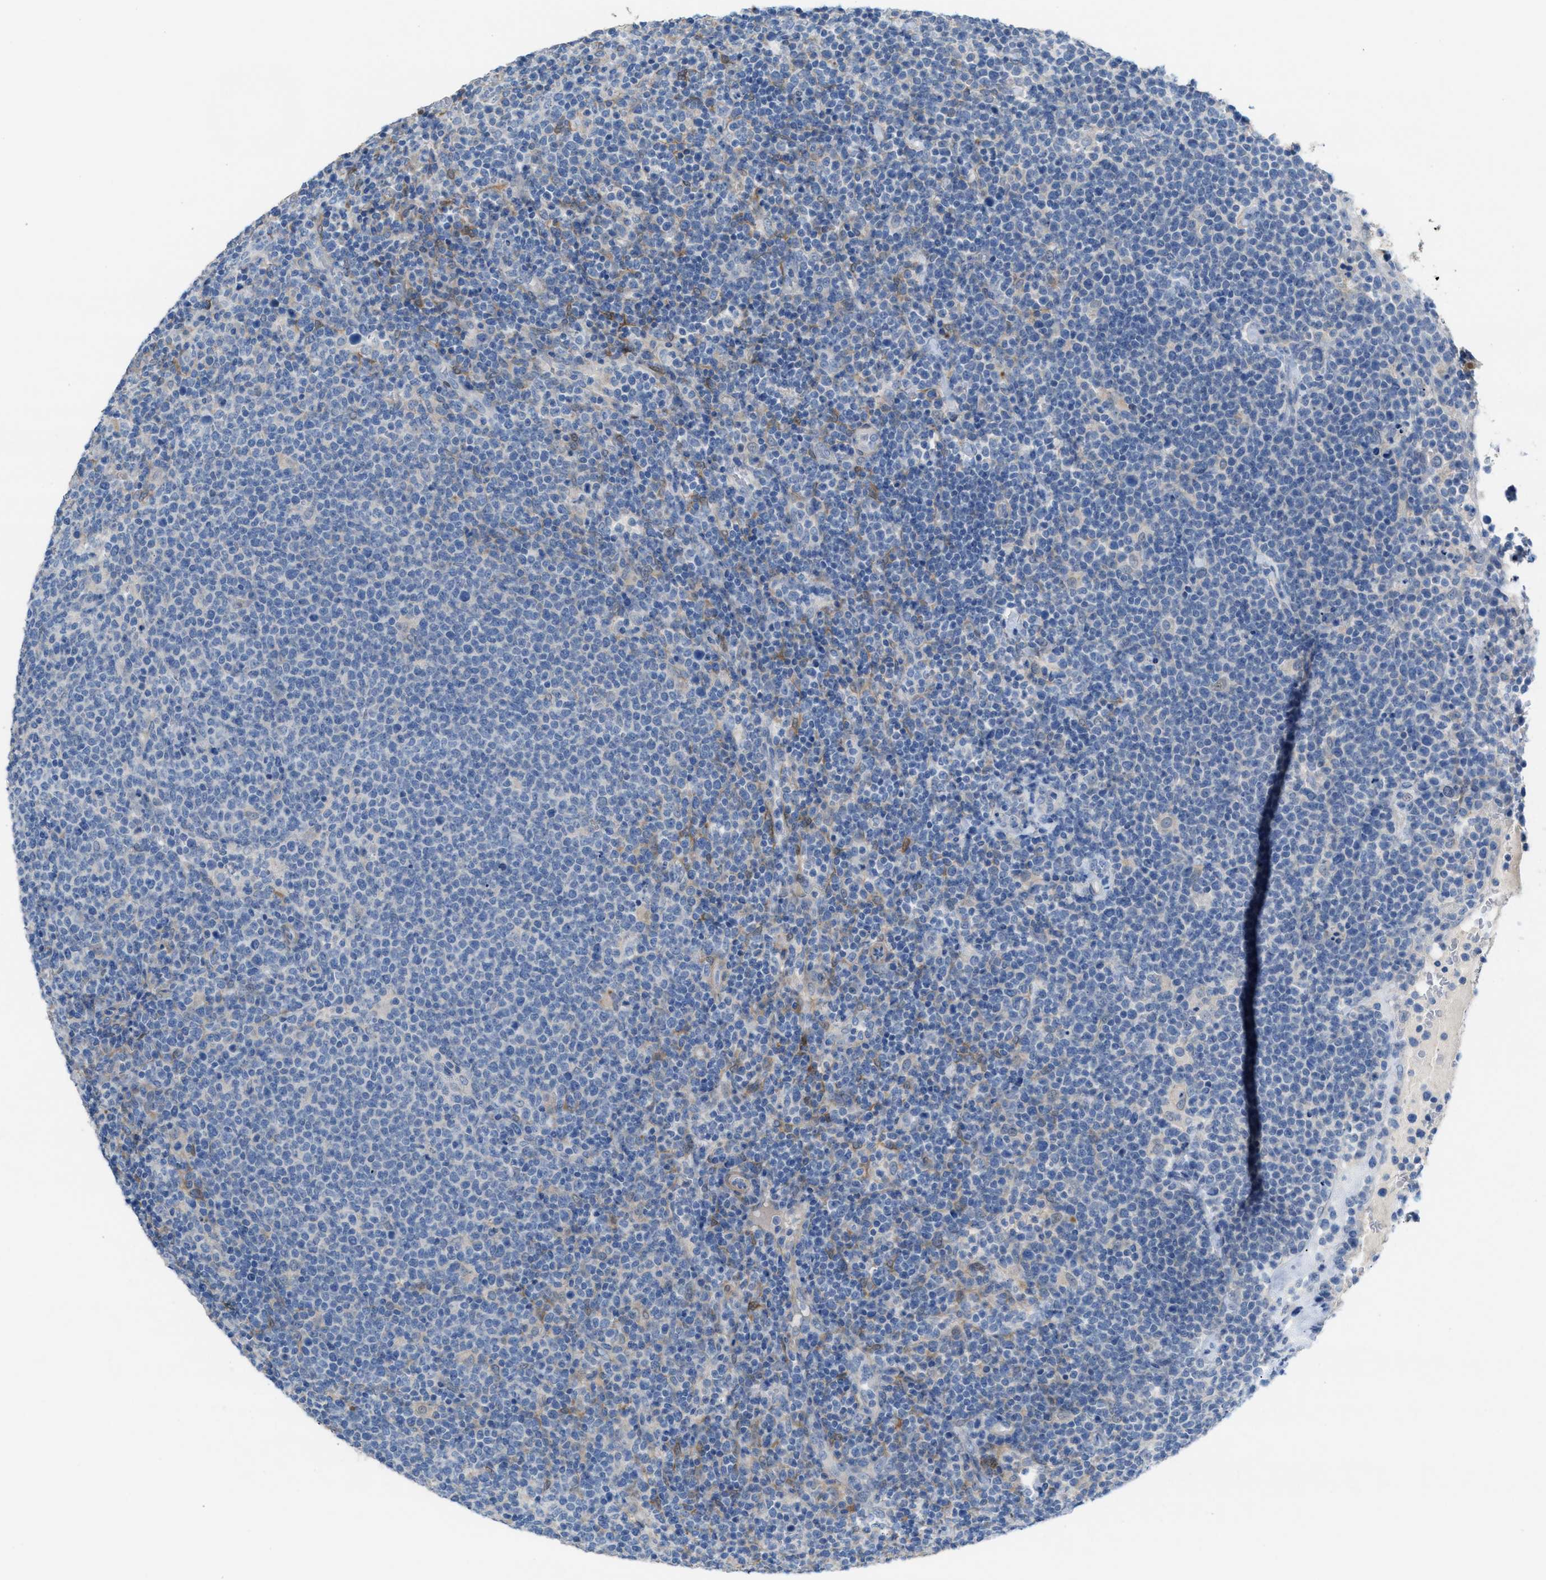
{"staining": {"intensity": "weak", "quantity": "<25%", "location": "cytoplasmic/membranous"}, "tissue": "lymphoma", "cell_type": "Tumor cells", "image_type": "cancer", "snomed": [{"axis": "morphology", "description": "Malignant lymphoma, non-Hodgkin's type, High grade"}, {"axis": "topography", "description": "Lymph node"}], "caption": "Tumor cells show no significant protein expression in malignant lymphoma, non-Hodgkin's type (high-grade).", "gene": "ASPA", "patient": {"sex": "male", "age": 61}}